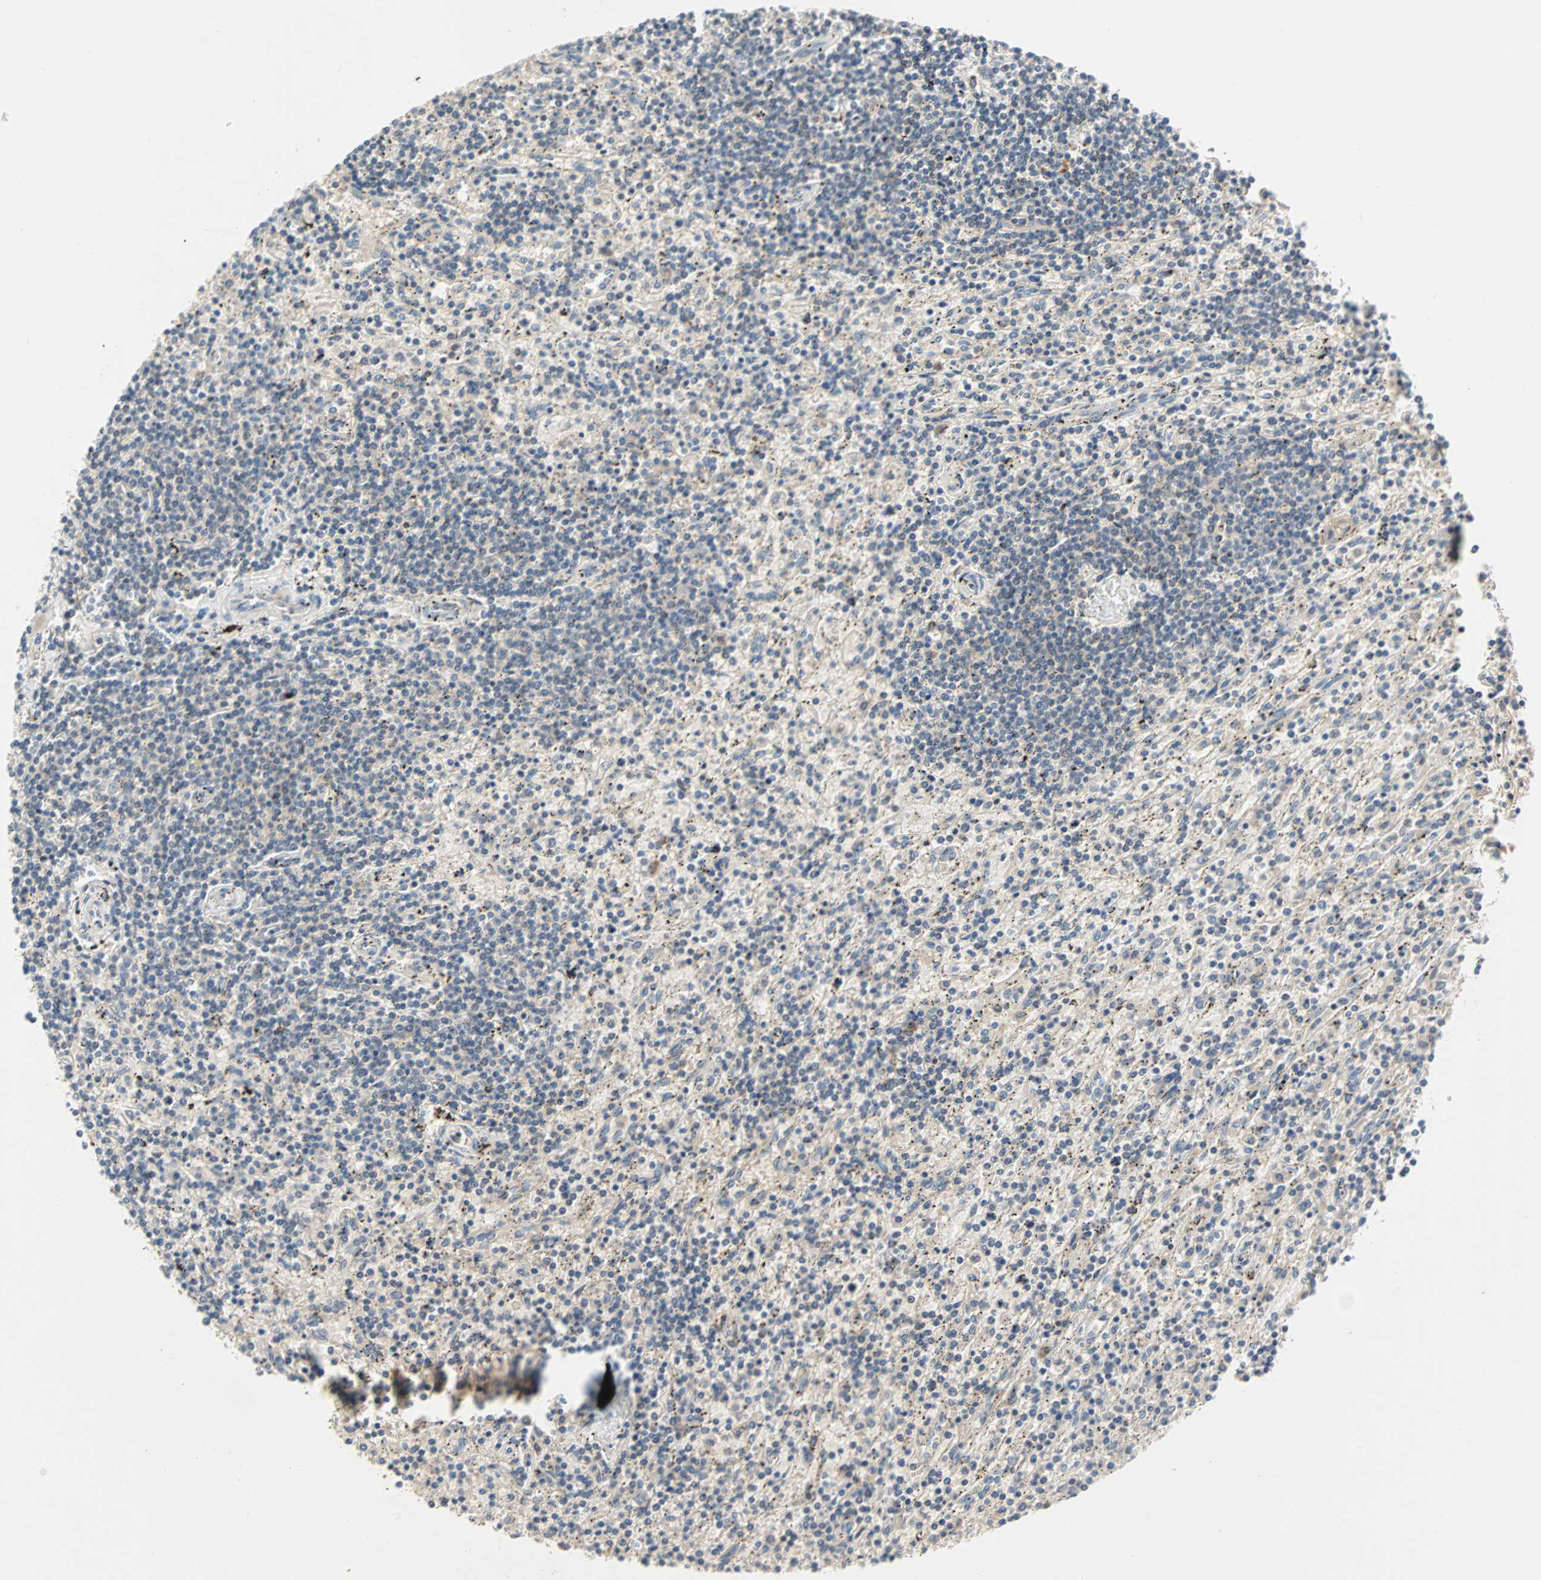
{"staining": {"intensity": "negative", "quantity": "none", "location": "none"}, "tissue": "lymphoma", "cell_type": "Tumor cells", "image_type": "cancer", "snomed": [{"axis": "morphology", "description": "Malignant lymphoma, non-Hodgkin's type, Low grade"}, {"axis": "topography", "description": "Spleen"}], "caption": "High magnification brightfield microscopy of lymphoma stained with DAB (brown) and counterstained with hematoxylin (blue): tumor cells show no significant positivity. (Brightfield microscopy of DAB immunohistochemistry at high magnification).", "gene": "MAP4K1", "patient": {"sex": "male", "age": 76}}